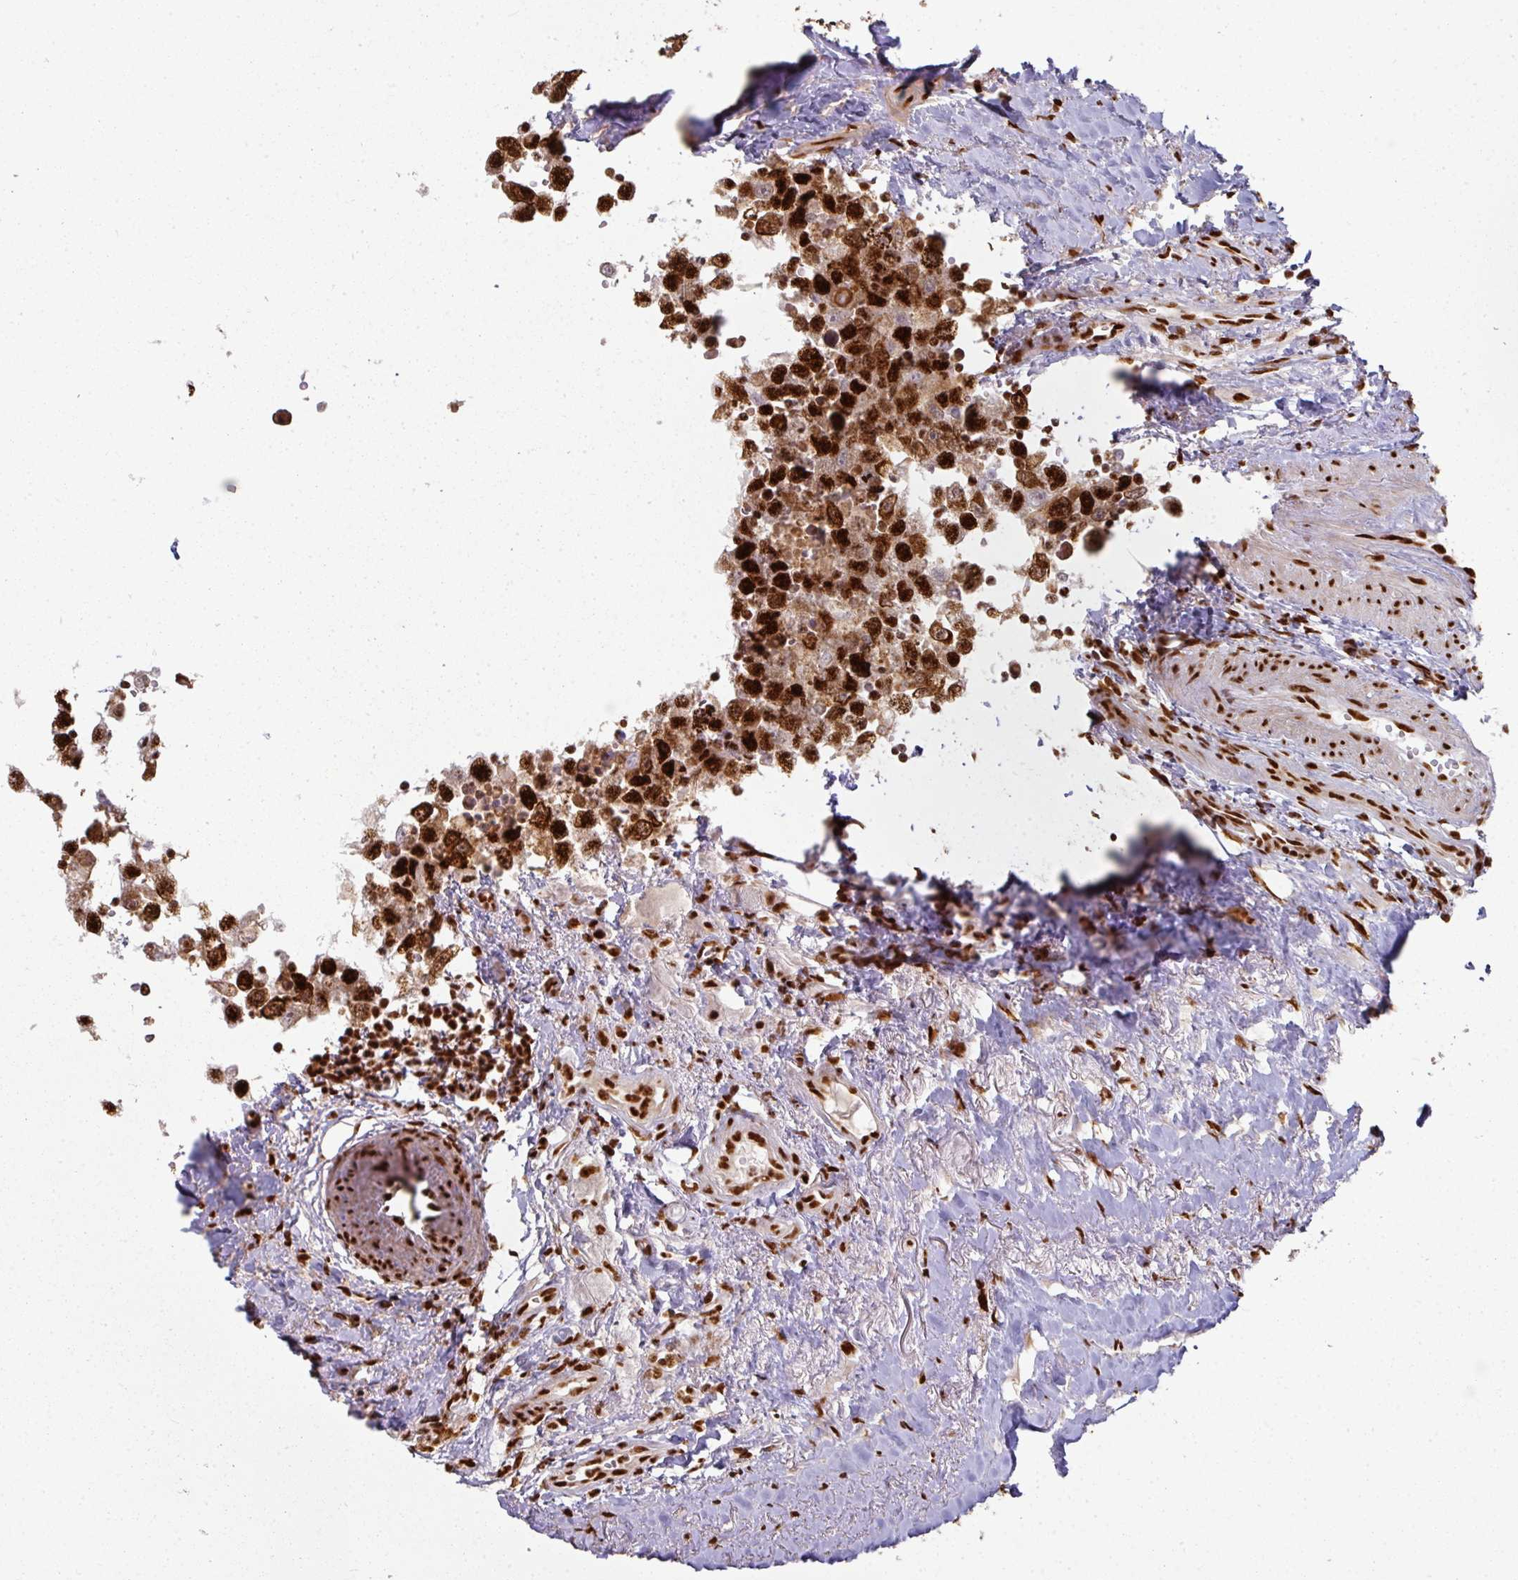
{"staining": {"intensity": "strong", "quantity": ">75%", "location": "nuclear"}, "tissue": "testis cancer", "cell_type": "Tumor cells", "image_type": "cancer", "snomed": [{"axis": "morphology", "description": "Carcinoma, Embryonal, NOS"}, {"axis": "topography", "description": "Testis"}], "caption": "Protein staining of testis embryonal carcinoma tissue displays strong nuclear expression in about >75% of tumor cells. The staining was performed using DAB, with brown indicating positive protein expression. Nuclei are stained blue with hematoxylin.", "gene": "SIK3", "patient": {"sex": "male", "age": 83}}